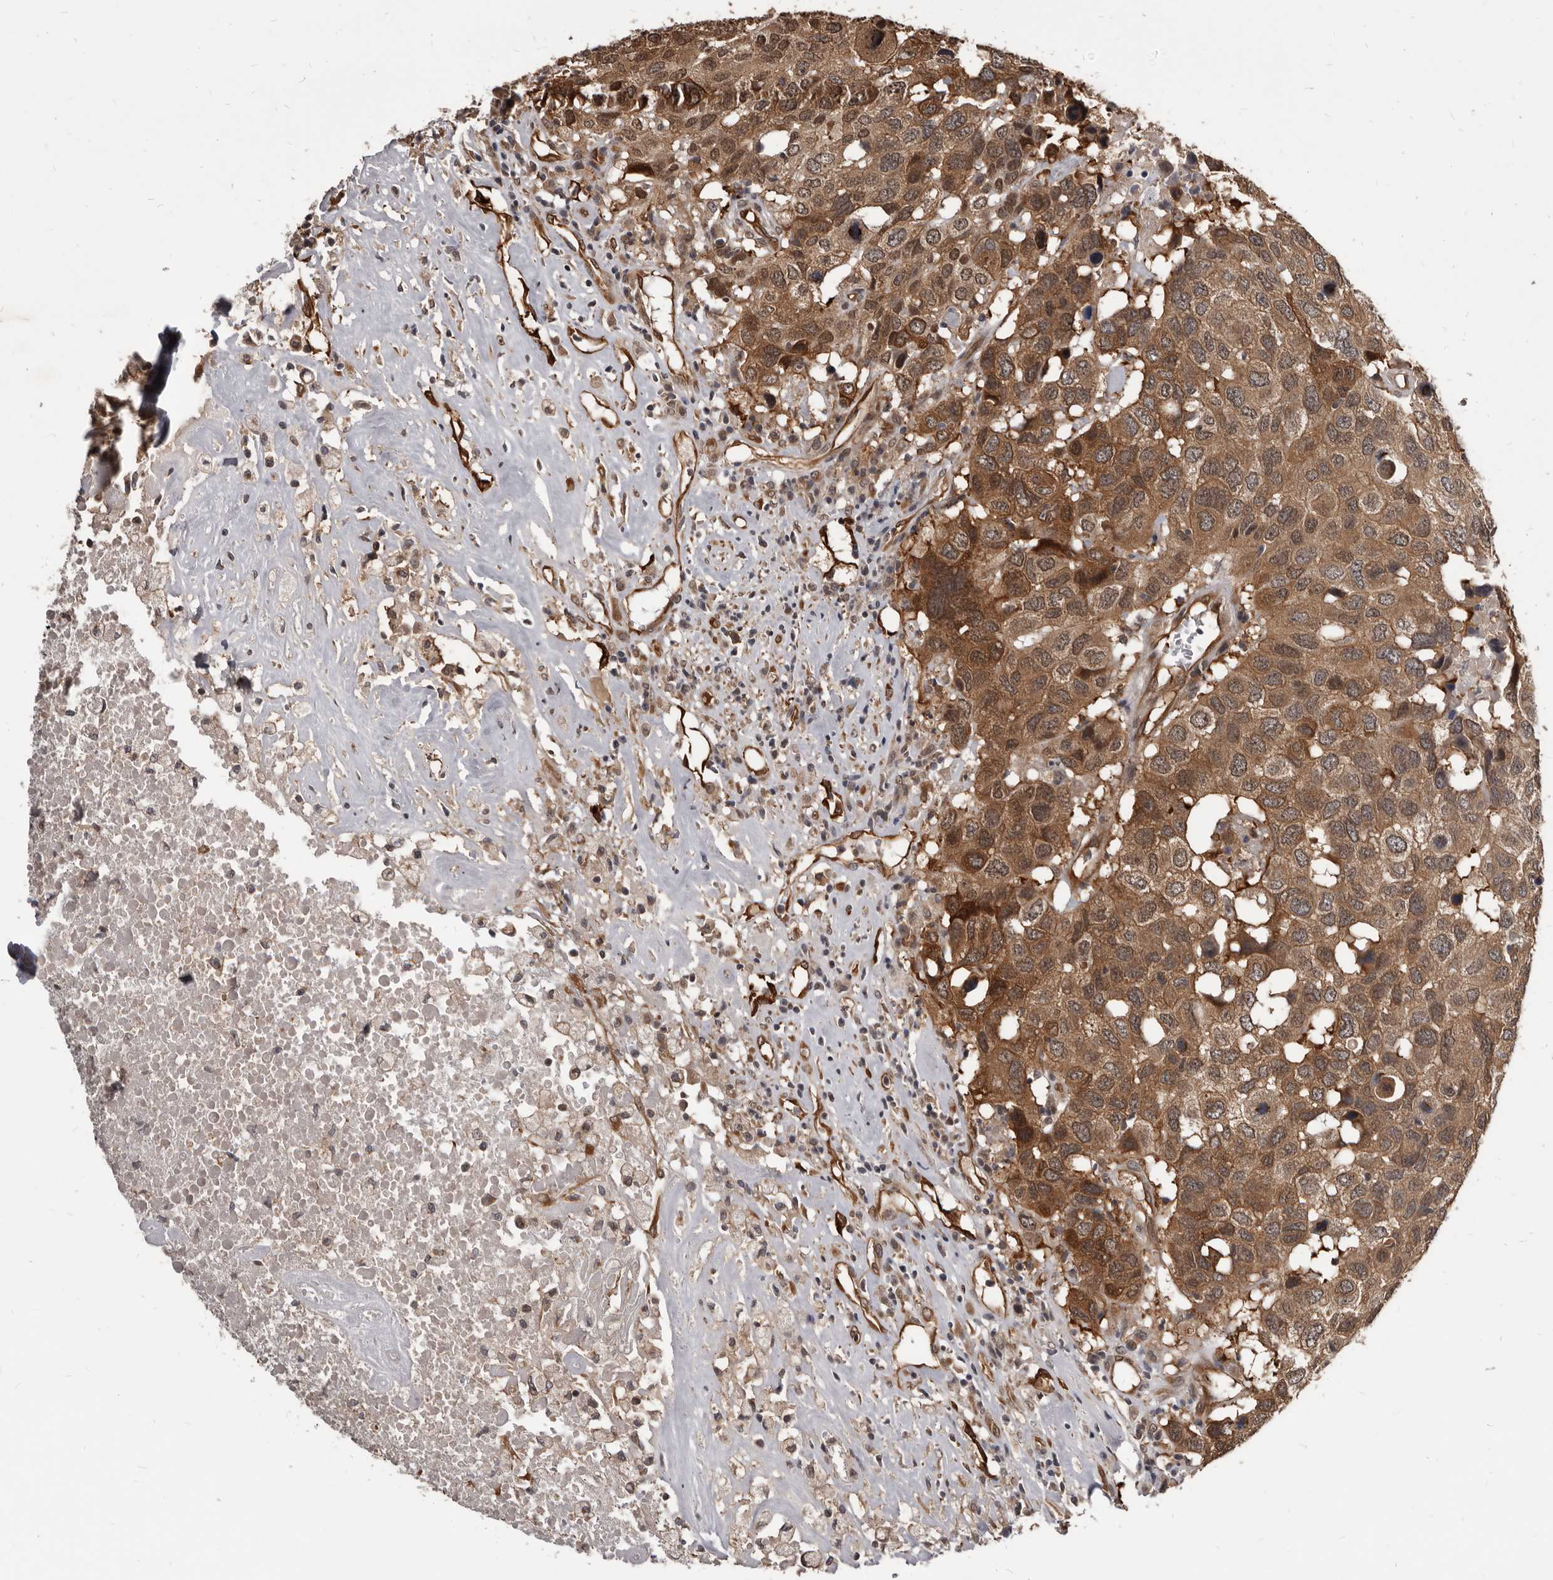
{"staining": {"intensity": "moderate", "quantity": ">75%", "location": "cytoplasmic/membranous,nuclear"}, "tissue": "head and neck cancer", "cell_type": "Tumor cells", "image_type": "cancer", "snomed": [{"axis": "morphology", "description": "Squamous cell carcinoma, NOS"}, {"axis": "topography", "description": "Head-Neck"}], "caption": "Immunohistochemistry (DAB) staining of human squamous cell carcinoma (head and neck) demonstrates moderate cytoplasmic/membranous and nuclear protein staining in approximately >75% of tumor cells.", "gene": "ADAMTS20", "patient": {"sex": "male", "age": 66}}